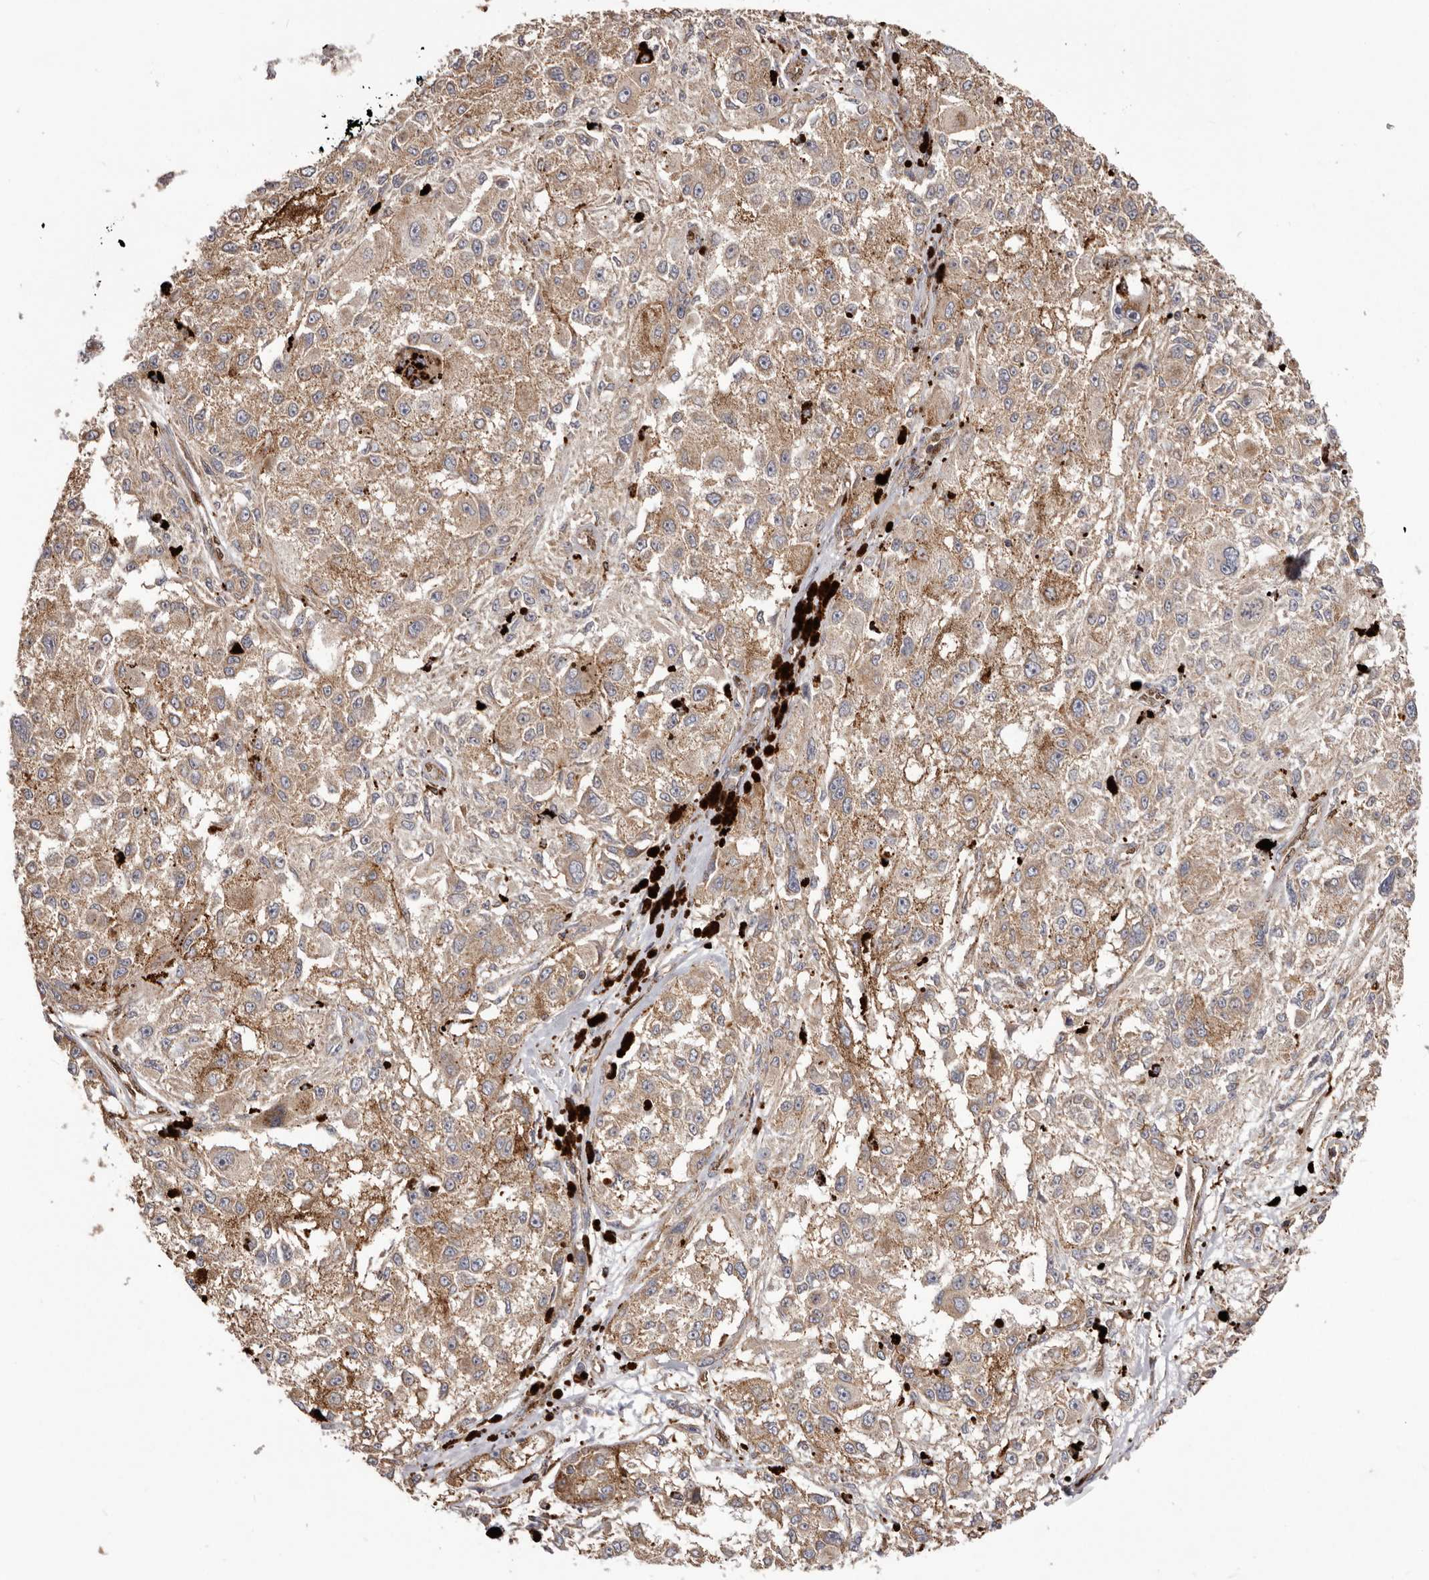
{"staining": {"intensity": "moderate", "quantity": ">75%", "location": "cytoplasmic/membranous"}, "tissue": "melanoma", "cell_type": "Tumor cells", "image_type": "cancer", "snomed": [{"axis": "morphology", "description": "Necrosis, NOS"}, {"axis": "morphology", "description": "Malignant melanoma, NOS"}, {"axis": "topography", "description": "Skin"}], "caption": "Immunohistochemistry (IHC) staining of malignant melanoma, which shows medium levels of moderate cytoplasmic/membranous expression in about >75% of tumor cells indicating moderate cytoplasmic/membranous protein positivity. The staining was performed using DAB (brown) for protein detection and nuclei were counterstained in hematoxylin (blue).", "gene": "NUP43", "patient": {"sex": "female", "age": 87}}